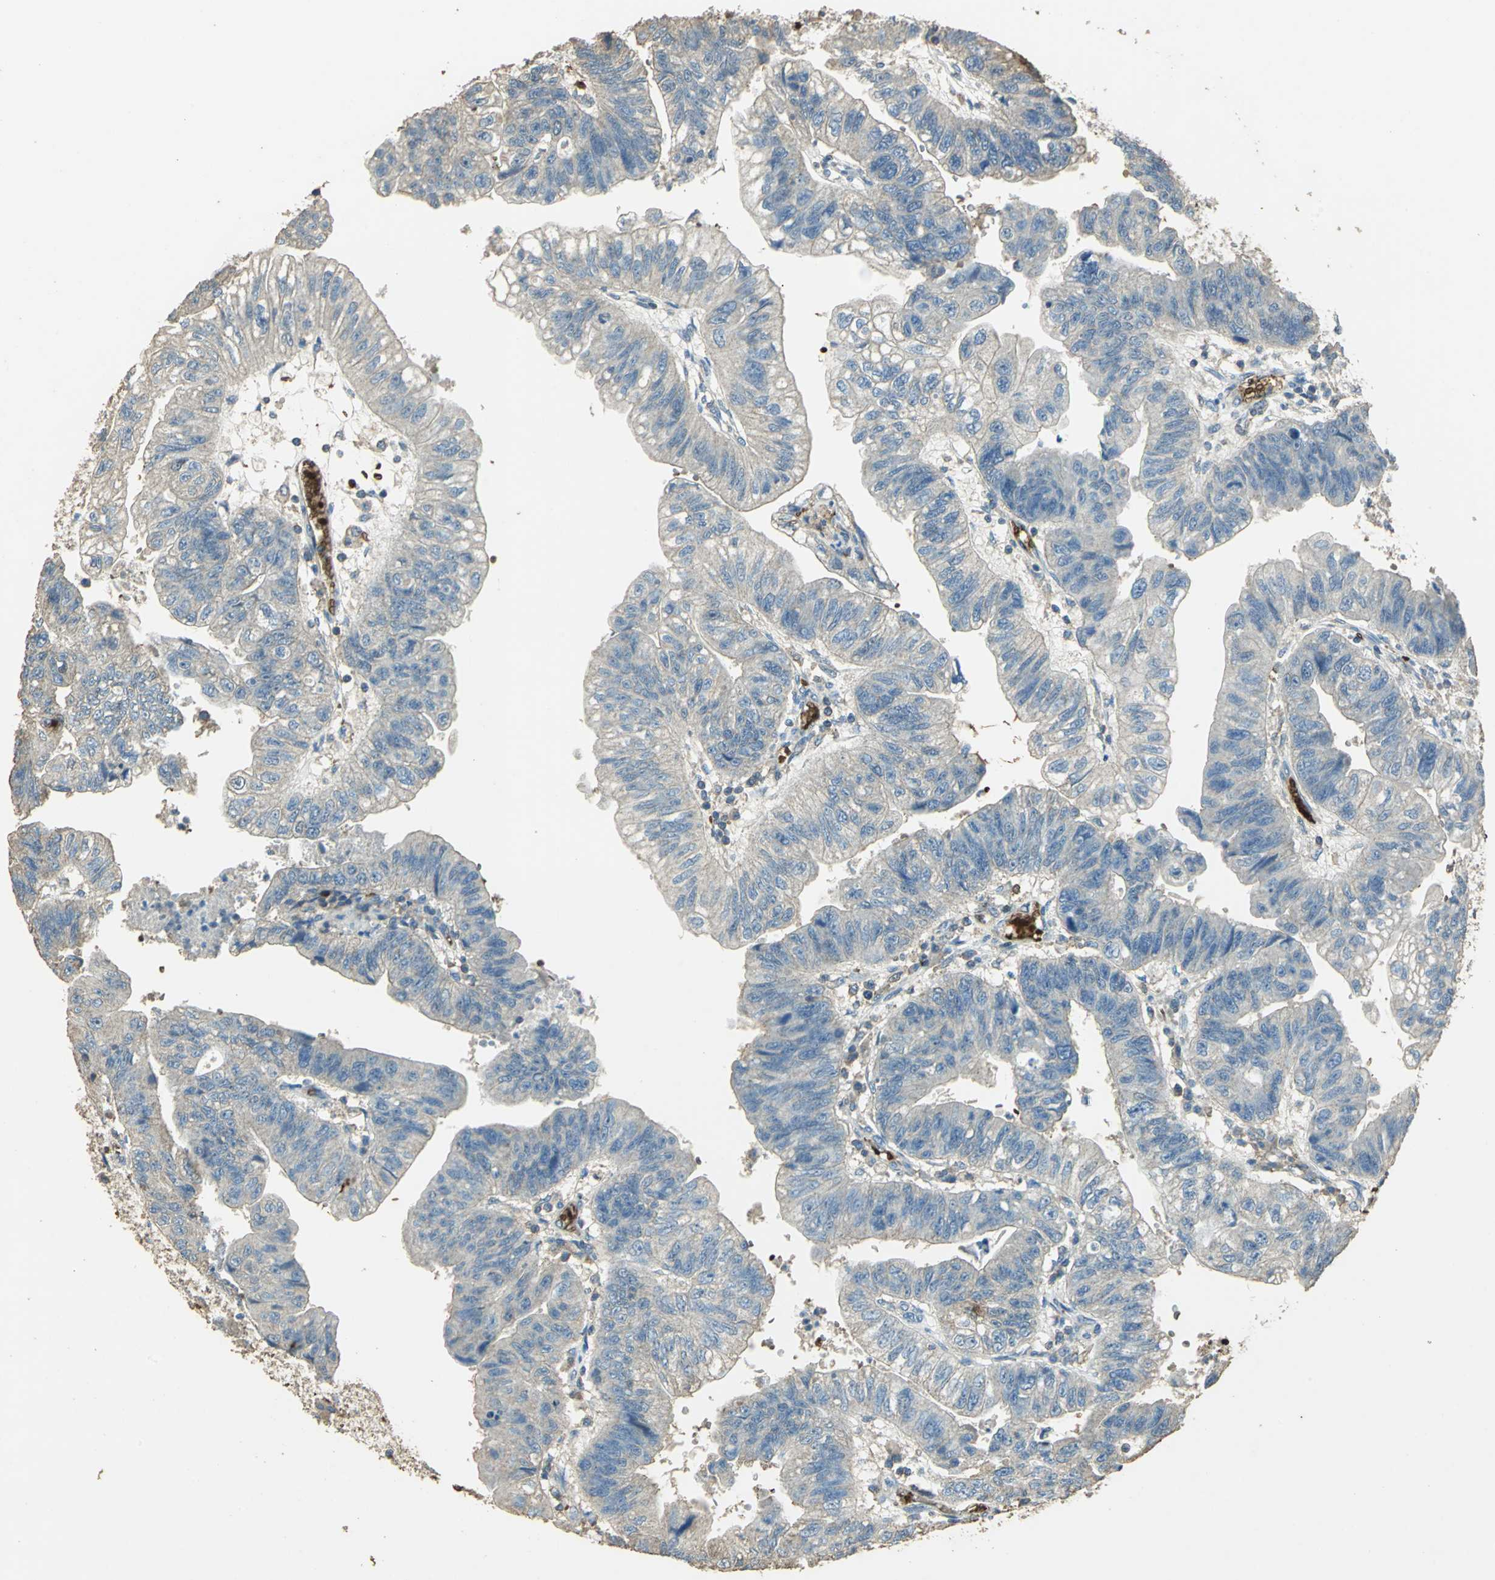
{"staining": {"intensity": "weak", "quantity": "<25%", "location": "cytoplasmic/membranous"}, "tissue": "stomach cancer", "cell_type": "Tumor cells", "image_type": "cancer", "snomed": [{"axis": "morphology", "description": "Adenocarcinoma, NOS"}, {"axis": "topography", "description": "Stomach"}], "caption": "Immunohistochemistry image of neoplastic tissue: stomach cancer stained with DAB (3,3'-diaminobenzidine) reveals no significant protein staining in tumor cells.", "gene": "TRAPPC2", "patient": {"sex": "male", "age": 59}}